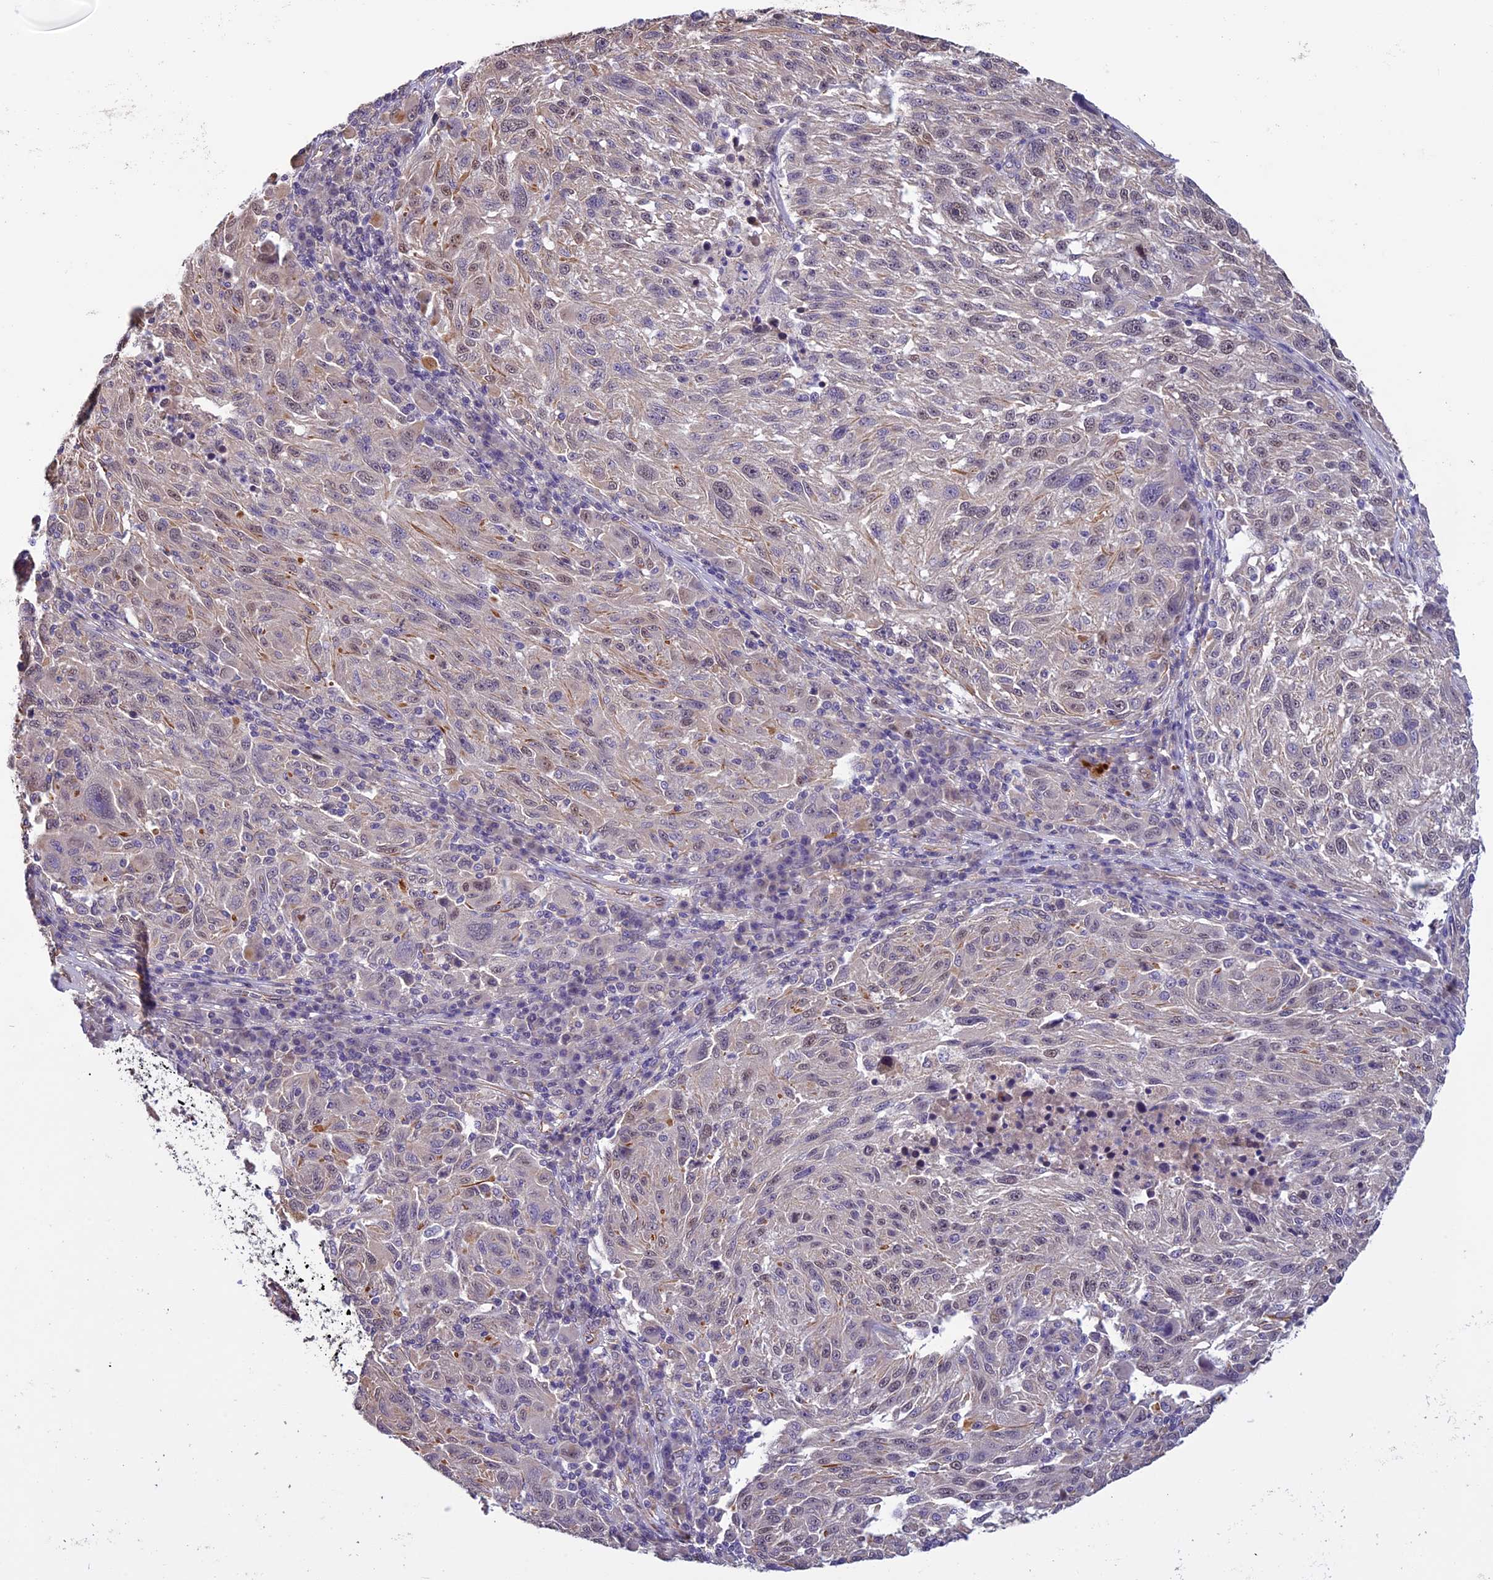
{"staining": {"intensity": "weak", "quantity": "<25%", "location": "cytoplasmic/membranous,nuclear"}, "tissue": "melanoma", "cell_type": "Tumor cells", "image_type": "cancer", "snomed": [{"axis": "morphology", "description": "Malignant melanoma, NOS"}, {"axis": "topography", "description": "Skin"}], "caption": "High magnification brightfield microscopy of melanoma stained with DAB (brown) and counterstained with hematoxylin (blue): tumor cells show no significant expression.", "gene": "C3orf70", "patient": {"sex": "male", "age": 53}}